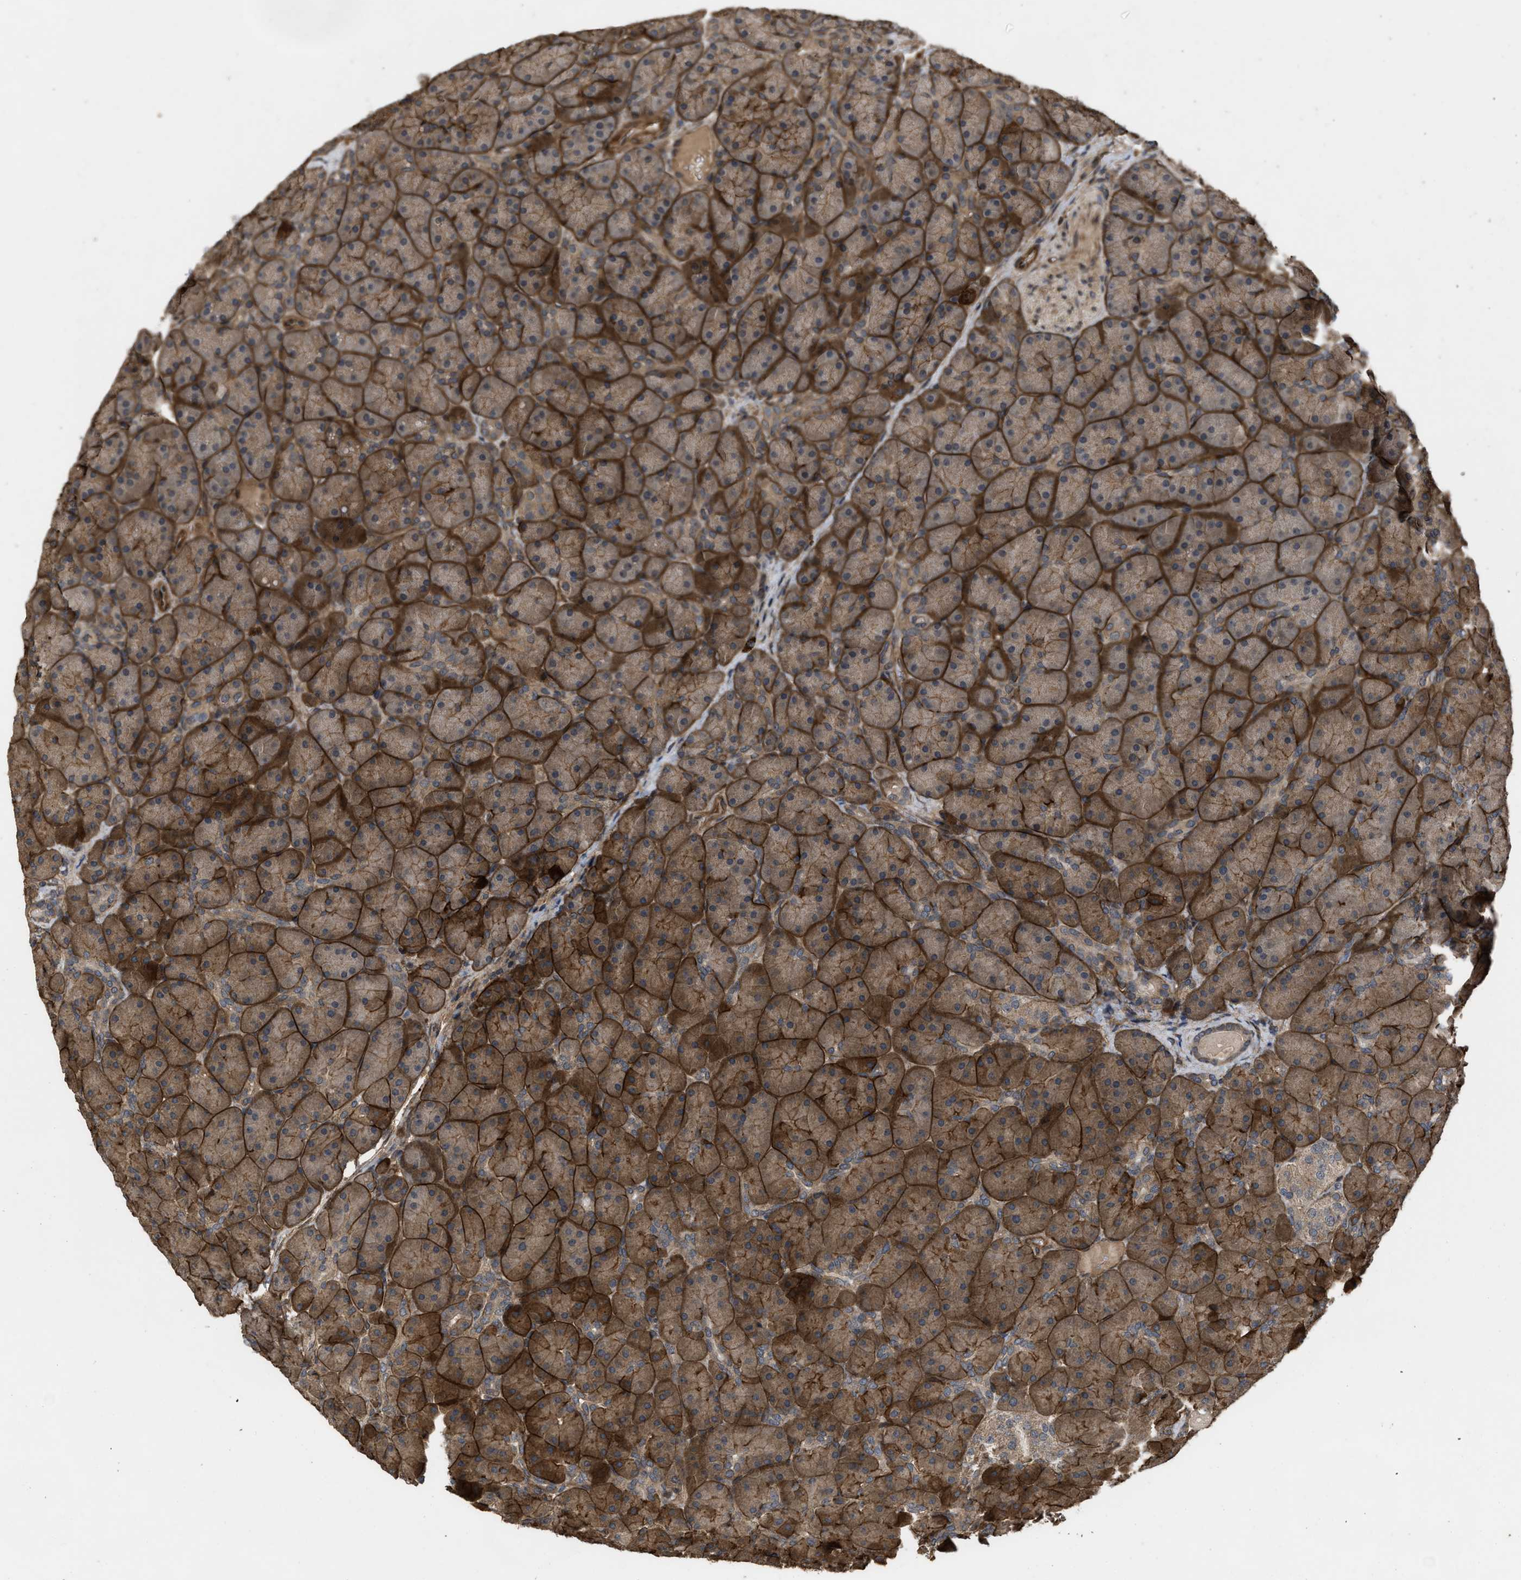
{"staining": {"intensity": "moderate", "quantity": ">75%", "location": "cytoplasmic/membranous"}, "tissue": "pancreas", "cell_type": "Exocrine glandular cells", "image_type": "normal", "snomed": [{"axis": "morphology", "description": "Normal tissue, NOS"}, {"axis": "topography", "description": "Pancreas"}], "caption": "Moderate cytoplasmic/membranous expression for a protein is seen in approximately >75% of exocrine glandular cells of unremarkable pancreas using immunohistochemistry.", "gene": "UTRN", "patient": {"sex": "male", "age": 66}}